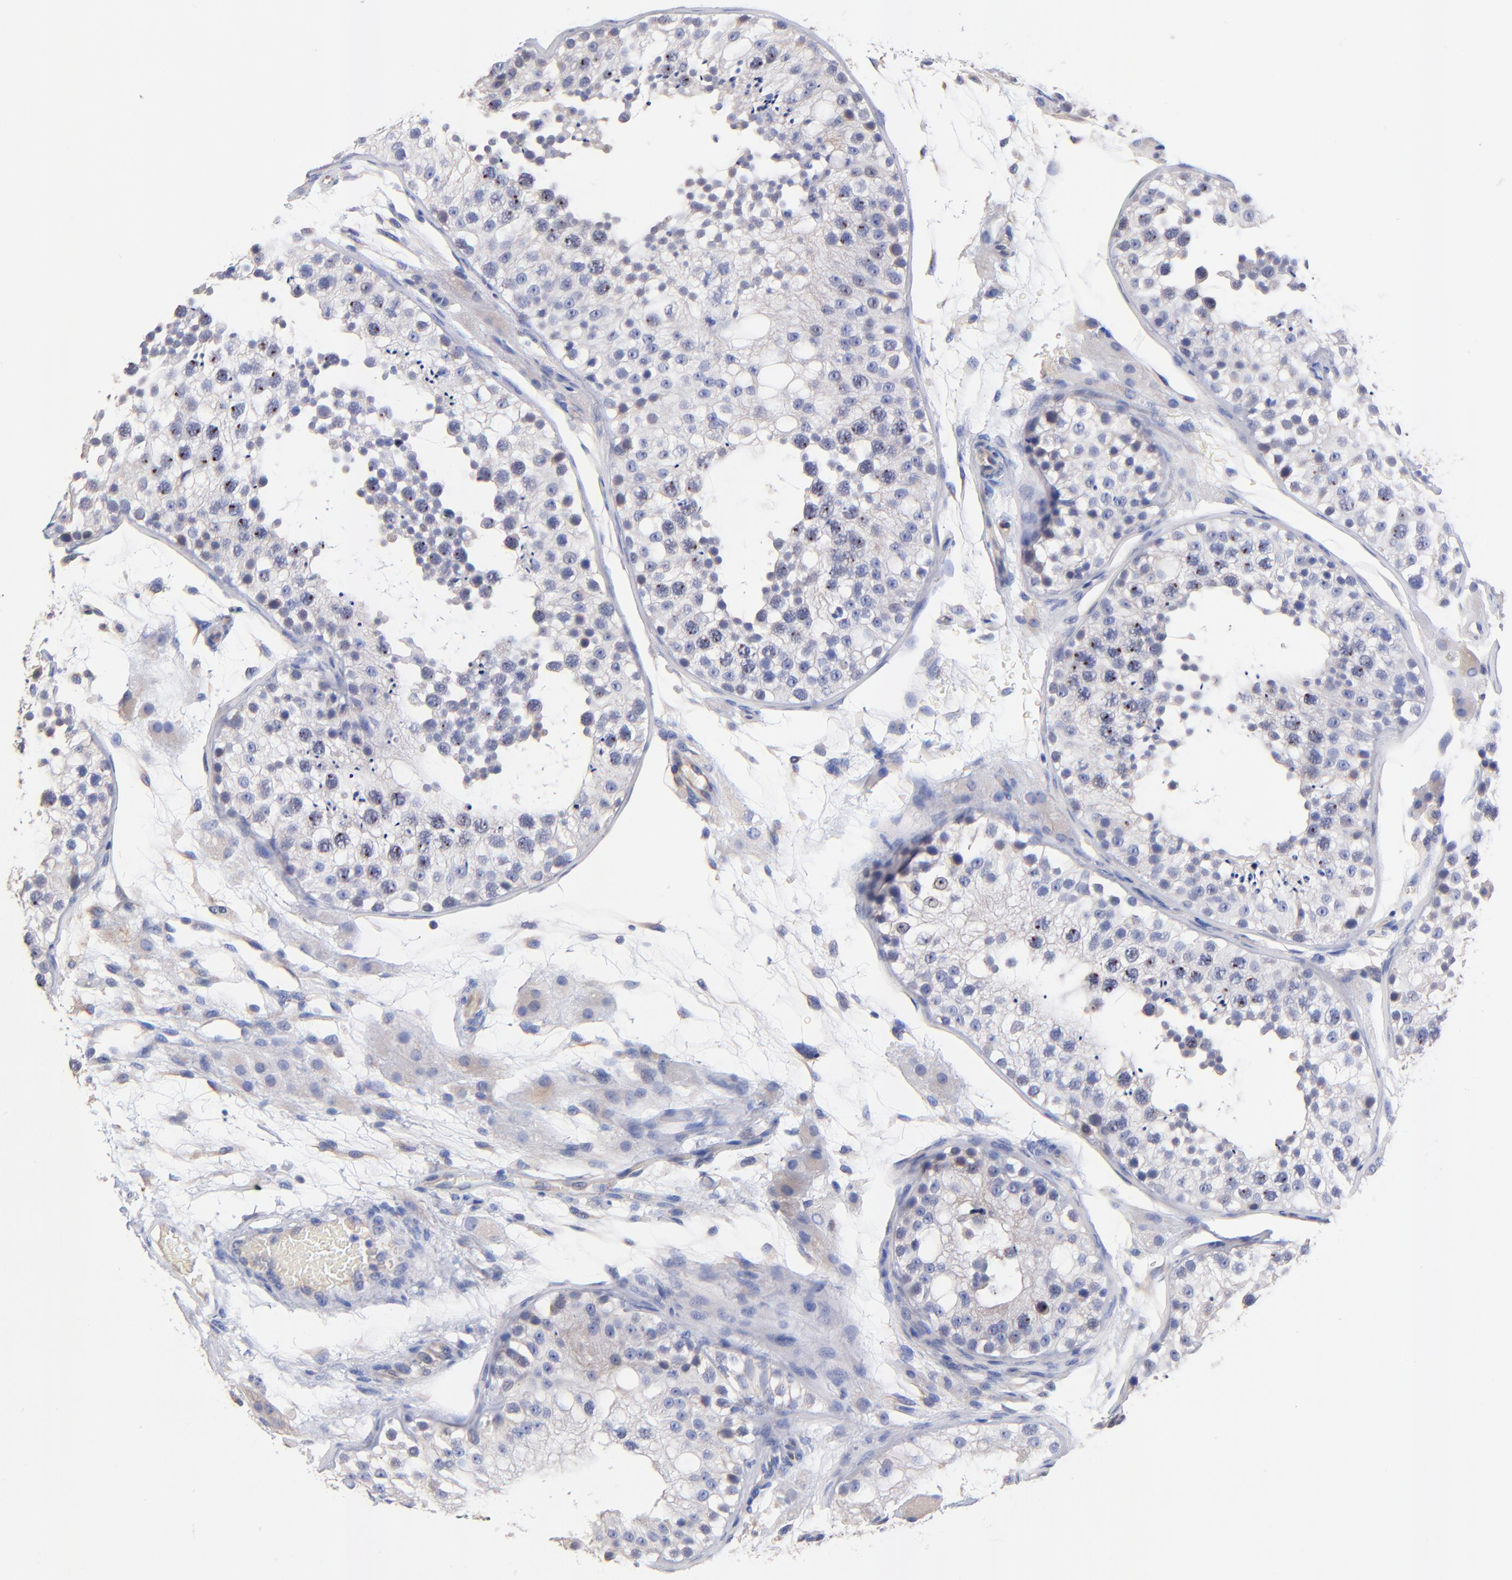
{"staining": {"intensity": "negative", "quantity": "none", "location": "none"}, "tissue": "testis", "cell_type": "Cells in seminiferous ducts", "image_type": "normal", "snomed": [{"axis": "morphology", "description": "Normal tissue, NOS"}, {"axis": "topography", "description": "Testis"}], "caption": "There is no significant expression in cells in seminiferous ducts of testis. (Immunohistochemistry, brightfield microscopy, high magnification).", "gene": "SLC44A2", "patient": {"sex": "male", "age": 26}}